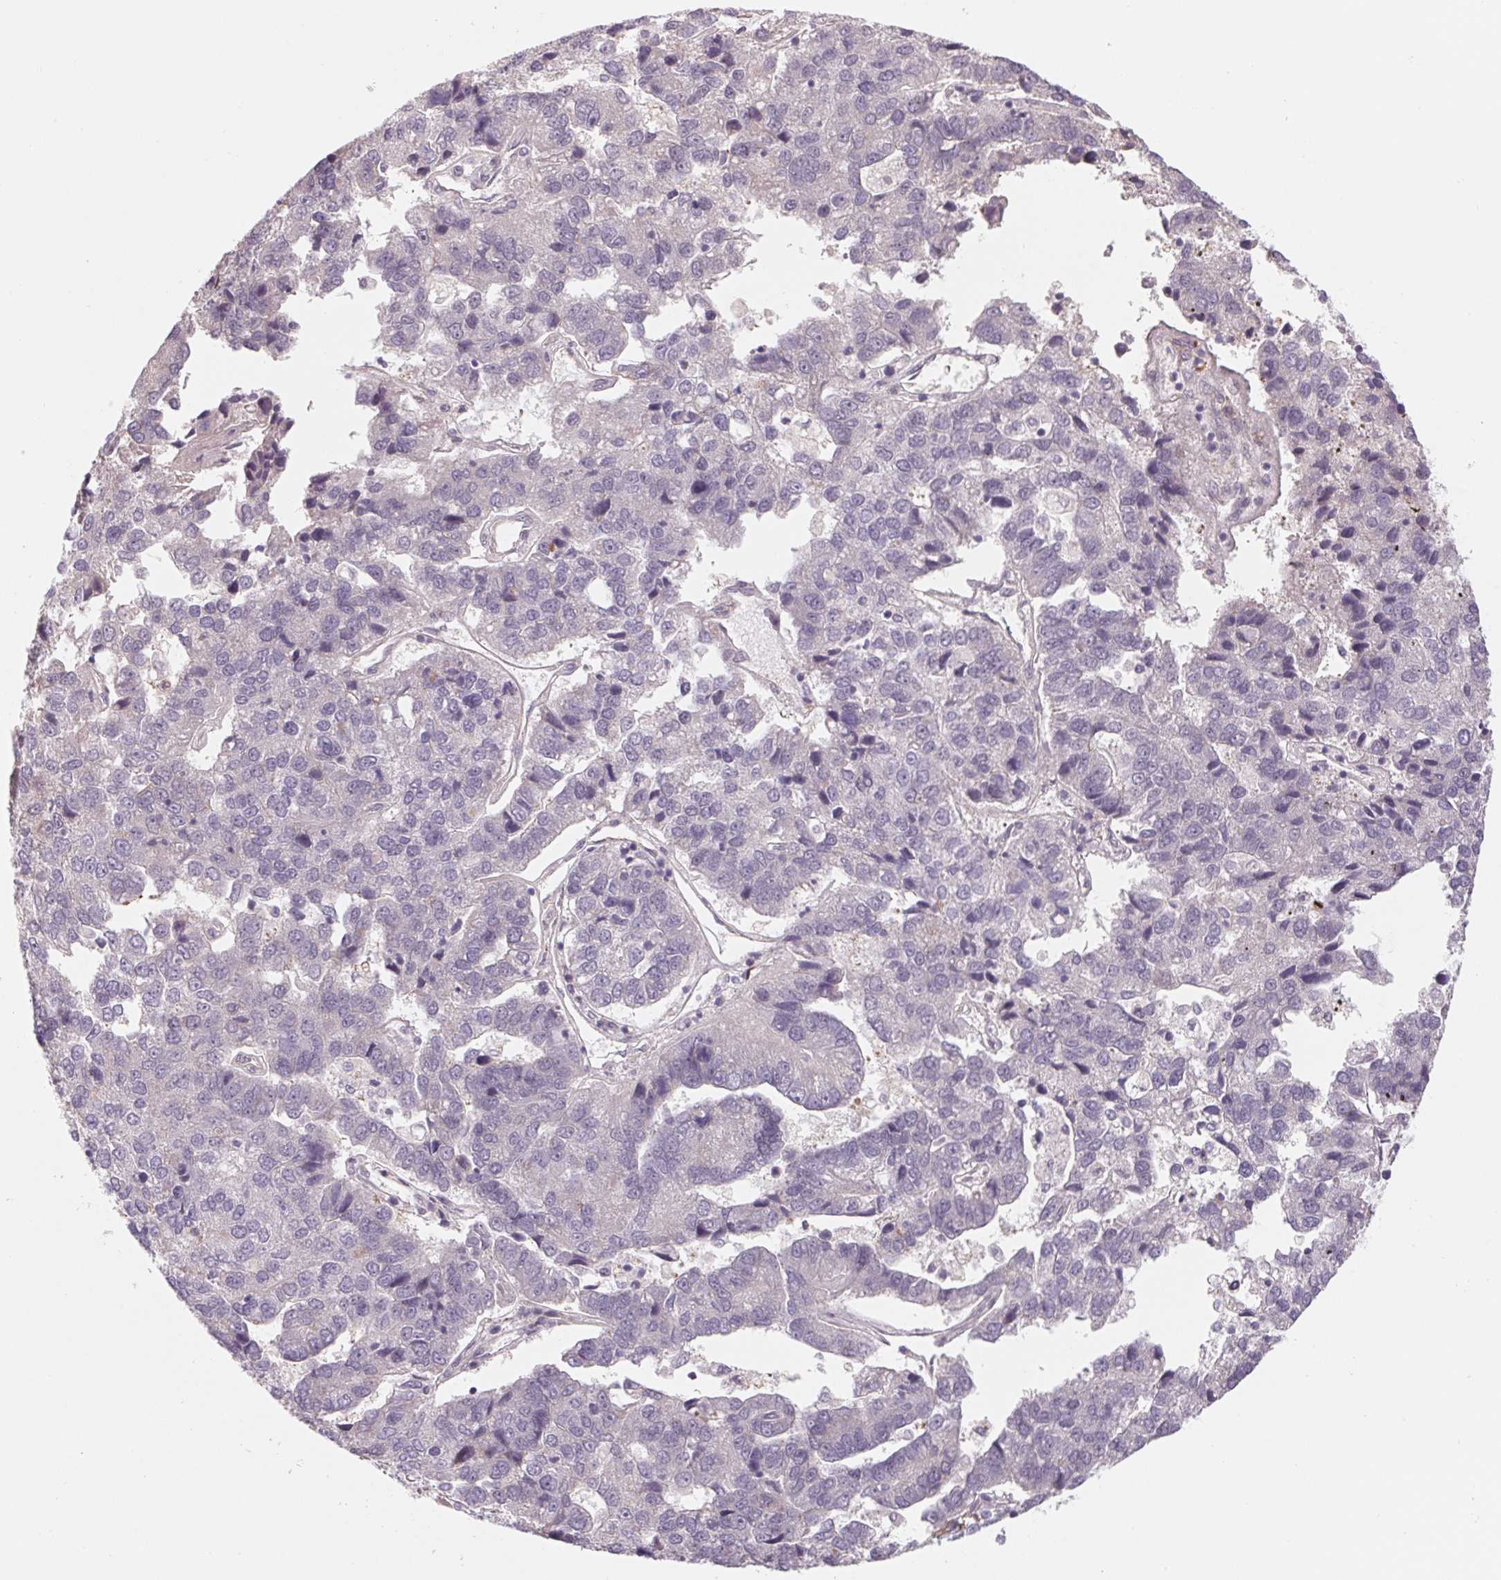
{"staining": {"intensity": "negative", "quantity": "none", "location": "none"}, "tissue": "pancreatic cancer", "cell_type": "Tumor cells", "image_type": "cancer", "snomed": [{"axis": "morphology", "description": "Adenocarcinoma, NOS"}, {"axis": "topography", "description": "Pancreas"}], "caption": "The histopathology image shows no staining of tumor cells in pancreatic adenocarcinoma.", "gene": "CCDC112", "patient": {"sex": "female", "age": 61}}